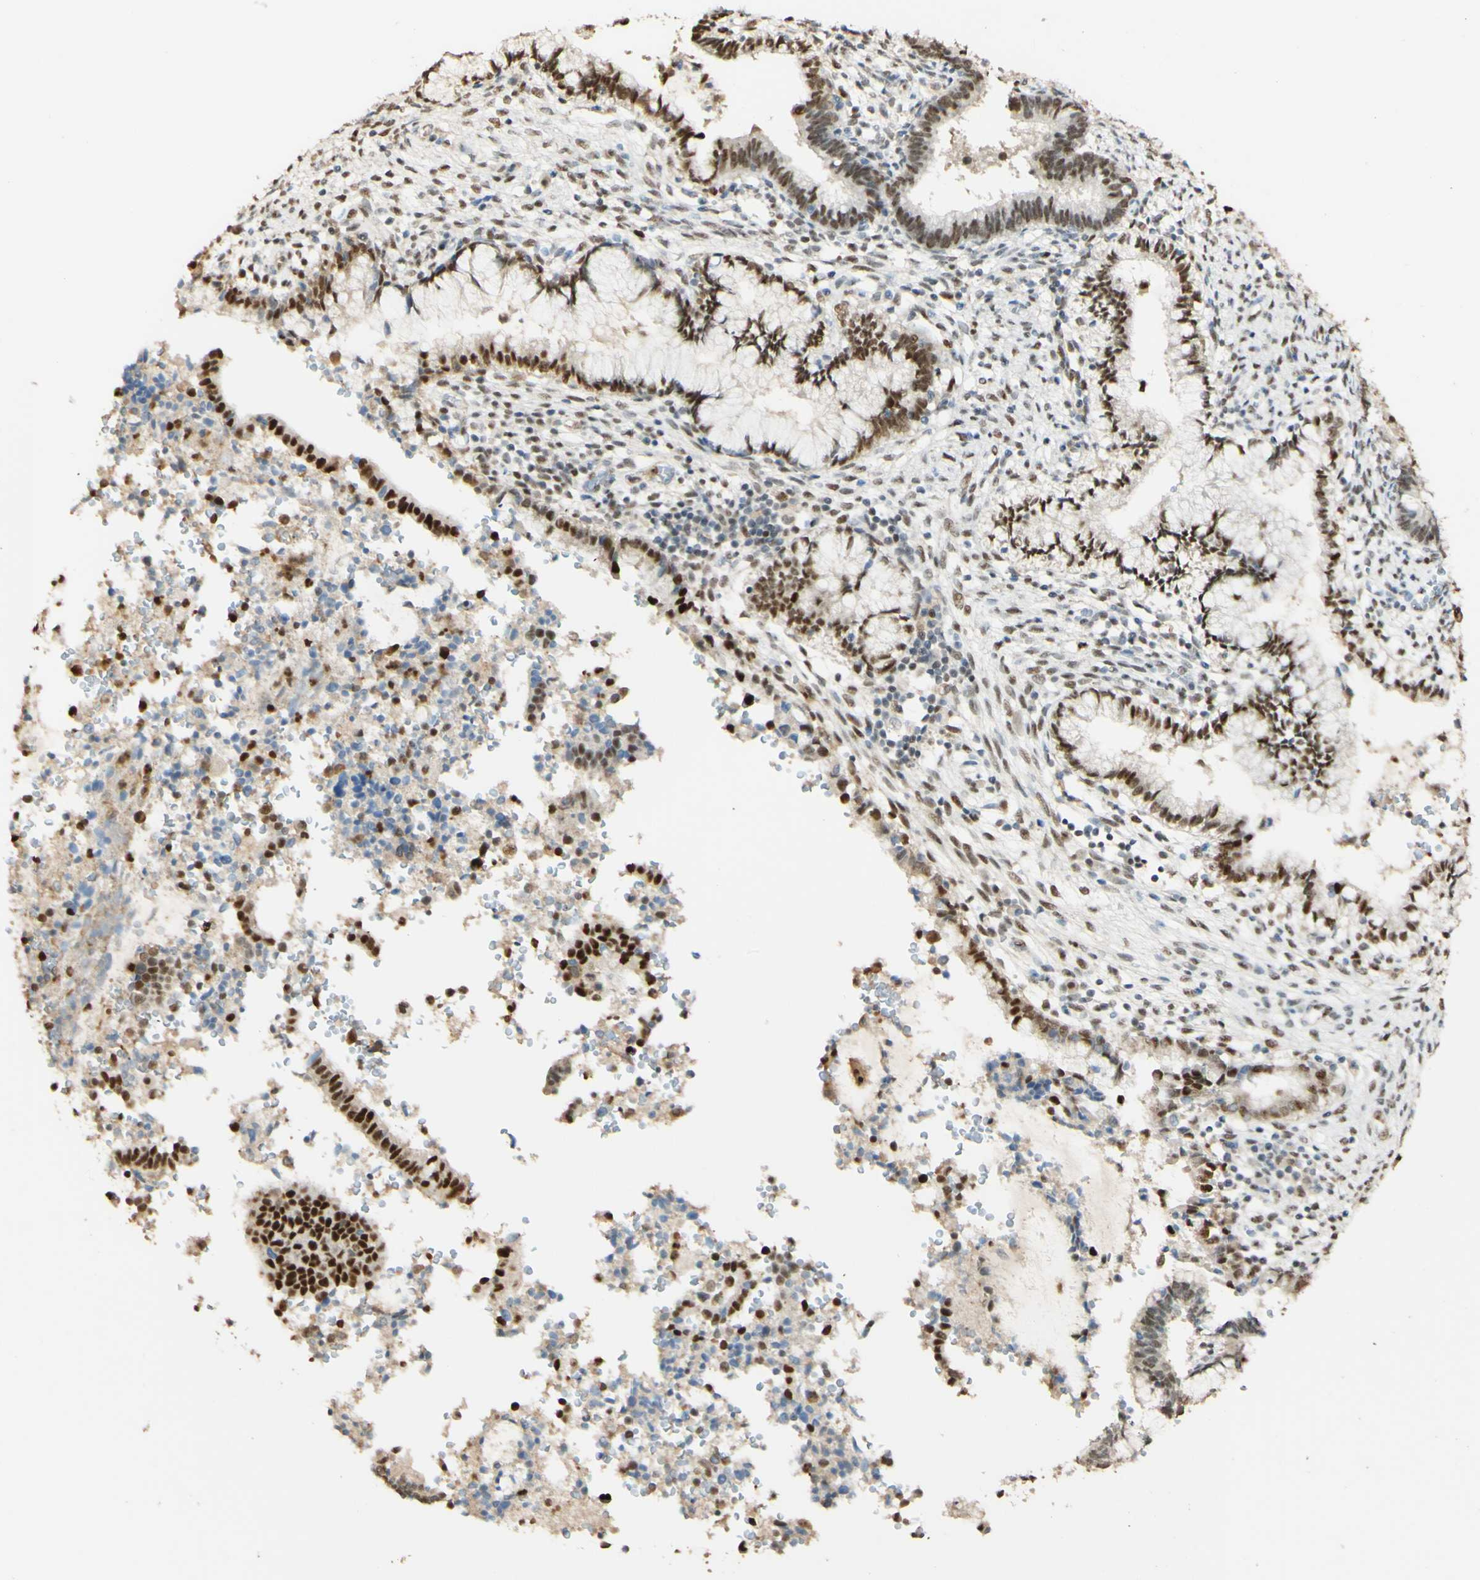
{"staining": {"intensity": "strong", "quantity": "25%-75%", "location": "nuclear"}, "tissue": "cervical cancer", "cell_type": "Tumor cells", "image_type": "cancer", "snomed": [{"axis": "morphology", "description": "Adenocarcinoma, NOS"}, {"axis": "topography", "description": "Cervix"}], "caption": "Cervical cancer stained with DAB (3,3'-diaminobenzidine) IHC shows high levels of strong nuclear staining in approximately 25%-75% of tumor cells. The staining was performed using DAB (3,3'-diaminobenzidine), with brown indicating positive protein expression. Nuclei are stained blue with hematoxylin.", "gene": "MAP3K4", "patient": {"sex": "female", "age": 44}}